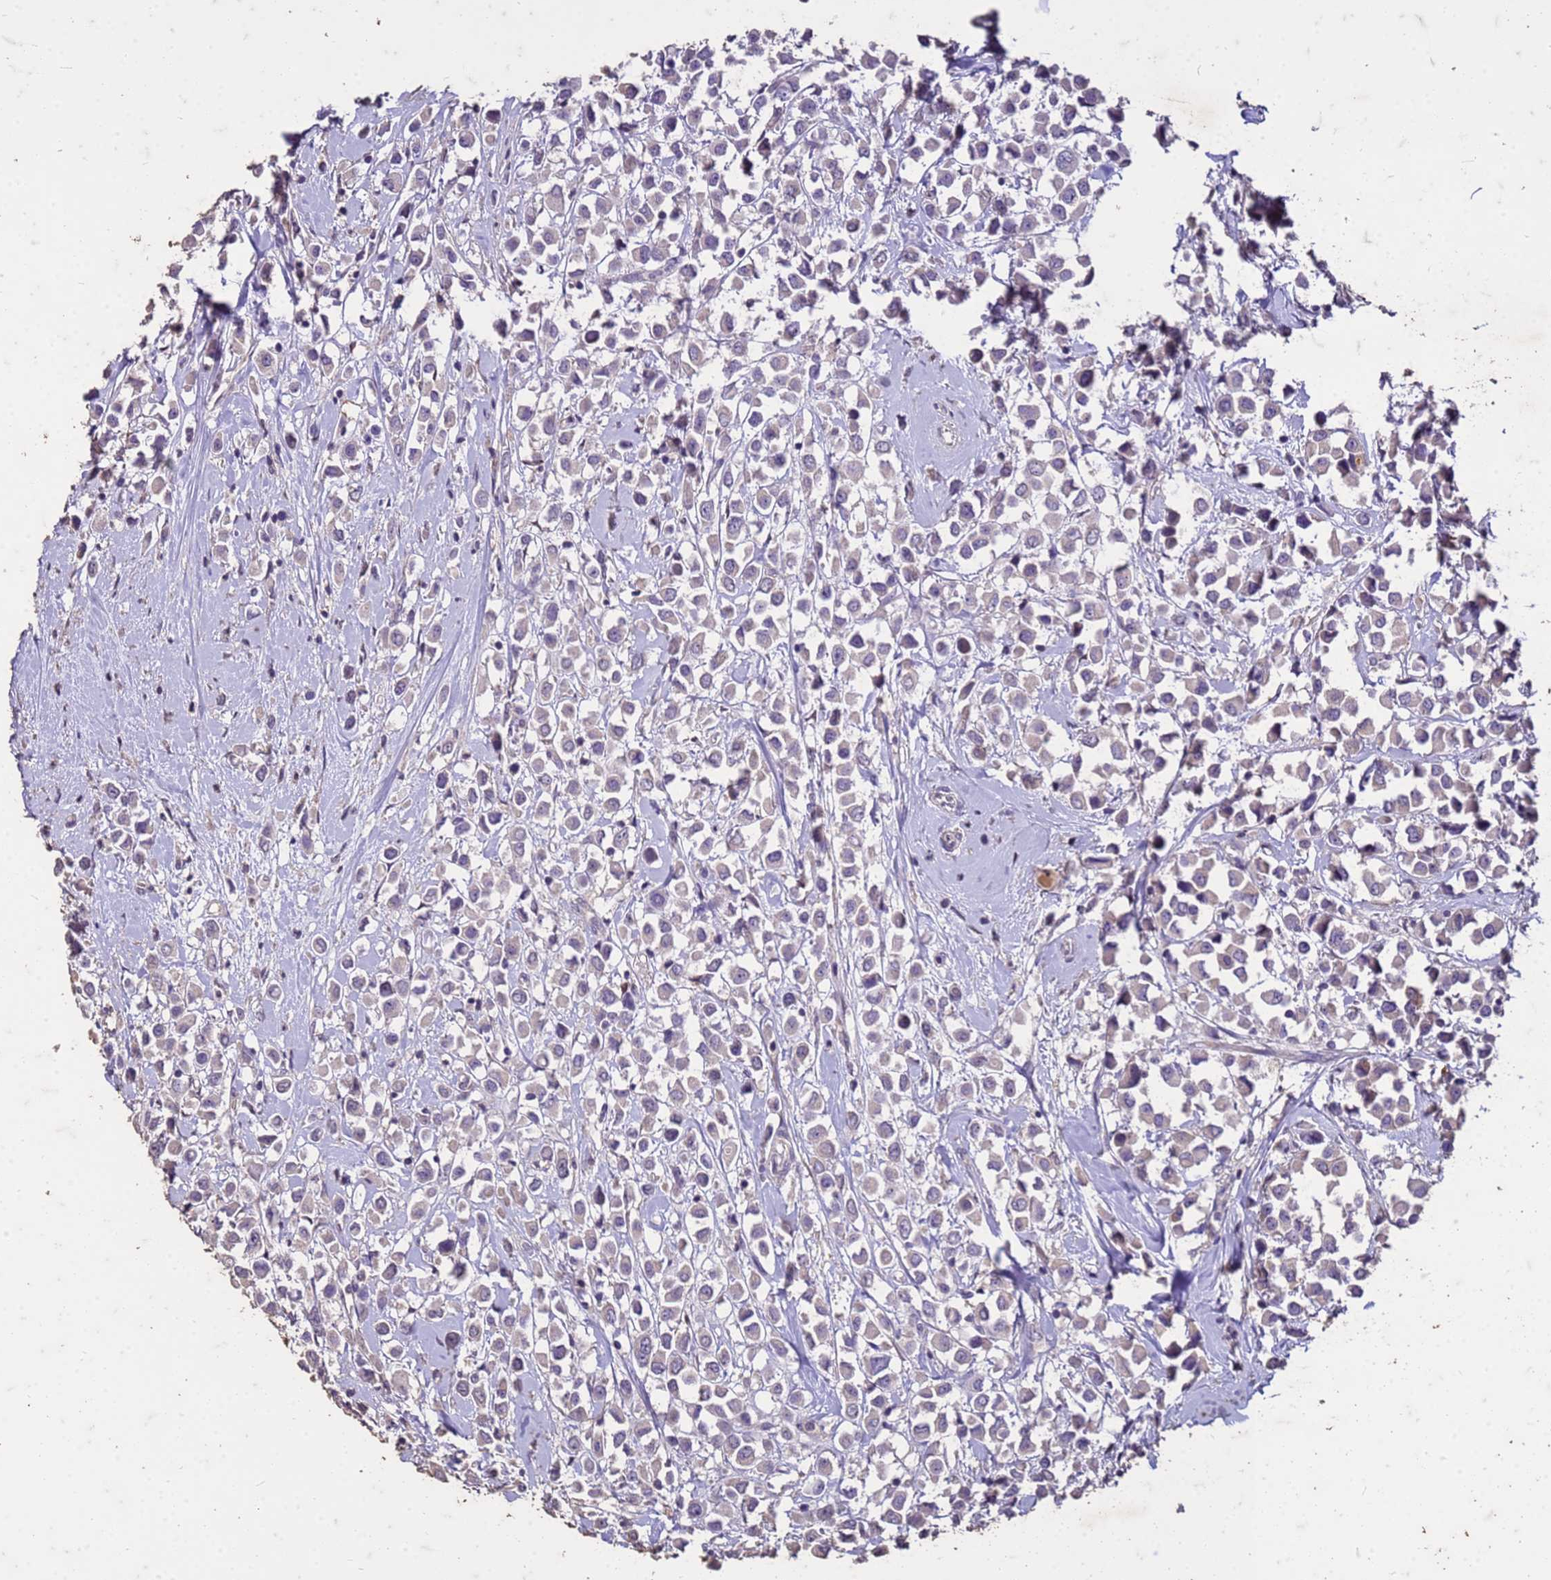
{"staining": {"intensity": "negative", "quantity": "none", "location": "none"}, "tissue": "breast cancer", "cell_type": "Tumor cells", "image_type": "cancer", "snomed": [{"axis": "morphology", "description": "Duct carcinoma"}, {"axis": "topography", "description": "Breast"}], "caption": "DAB (3,3'-diaminobenzidine) immunohistochemical staining of breast cancer exhibits no significant positivity in tumor cells.", "gene": "FAM184B", "patient": {"sex": "female", "age": 87}}